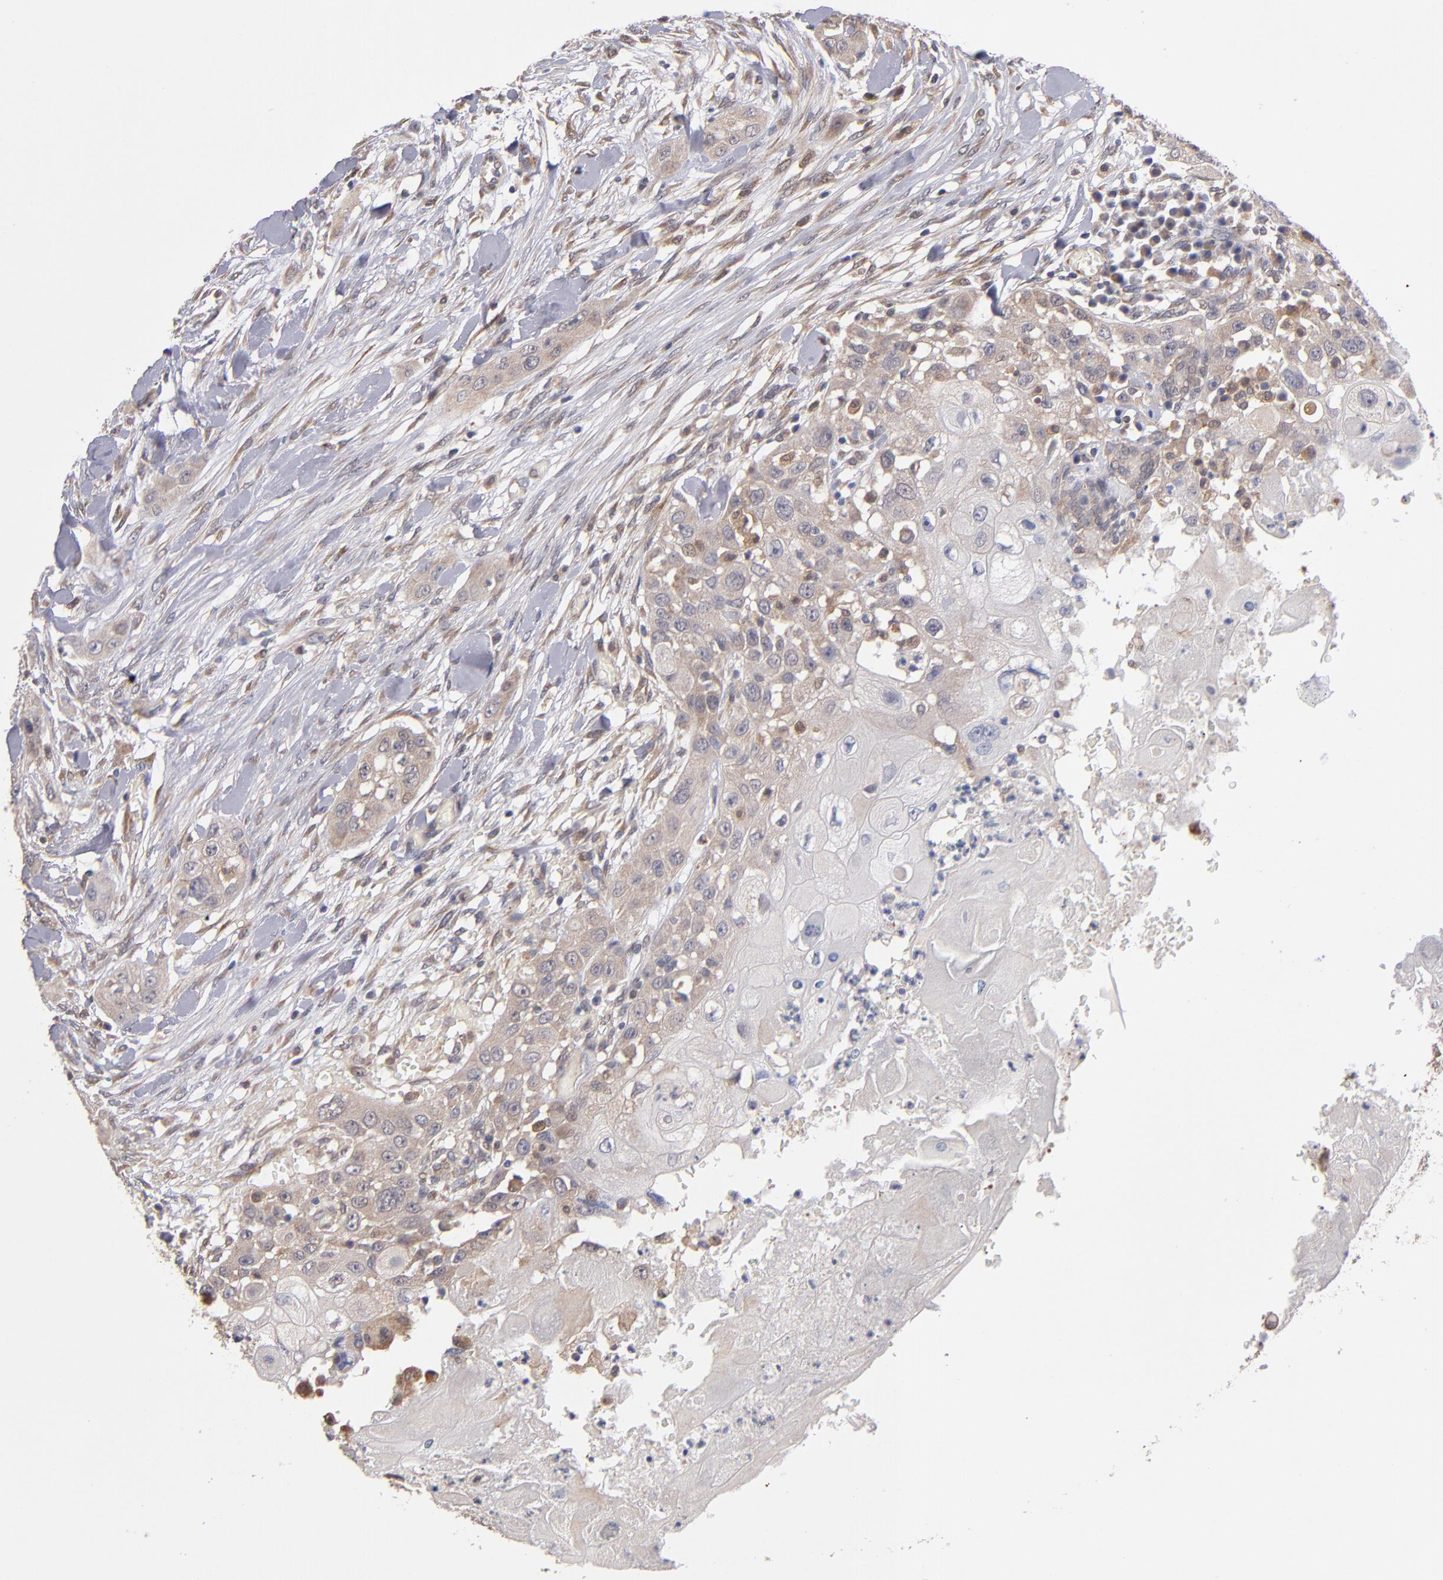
{"staining": {"intensity": "weak", "quantity": ">75%", "location": "cytoplasmic/membranous"}, "tissue": "head and neck cancer", "cell_type": "Tumor cells", "image_type": "cancer", "snomed": [{"axis": "morphology", "description": "Neoplasm, malignant, NOS"}, {"axis": "topography", "description": "Salivary gland"}, {"axis": "topography", "description": "Head-Neck"}], "caption": "Head and neck cancer stained with a brown dye demonstrates weak cytoplasmic/membranous positive positivity in about >75% of tumor cells.", "gene": "GMFG", "patient": {"sex": "male", "age": 43}}